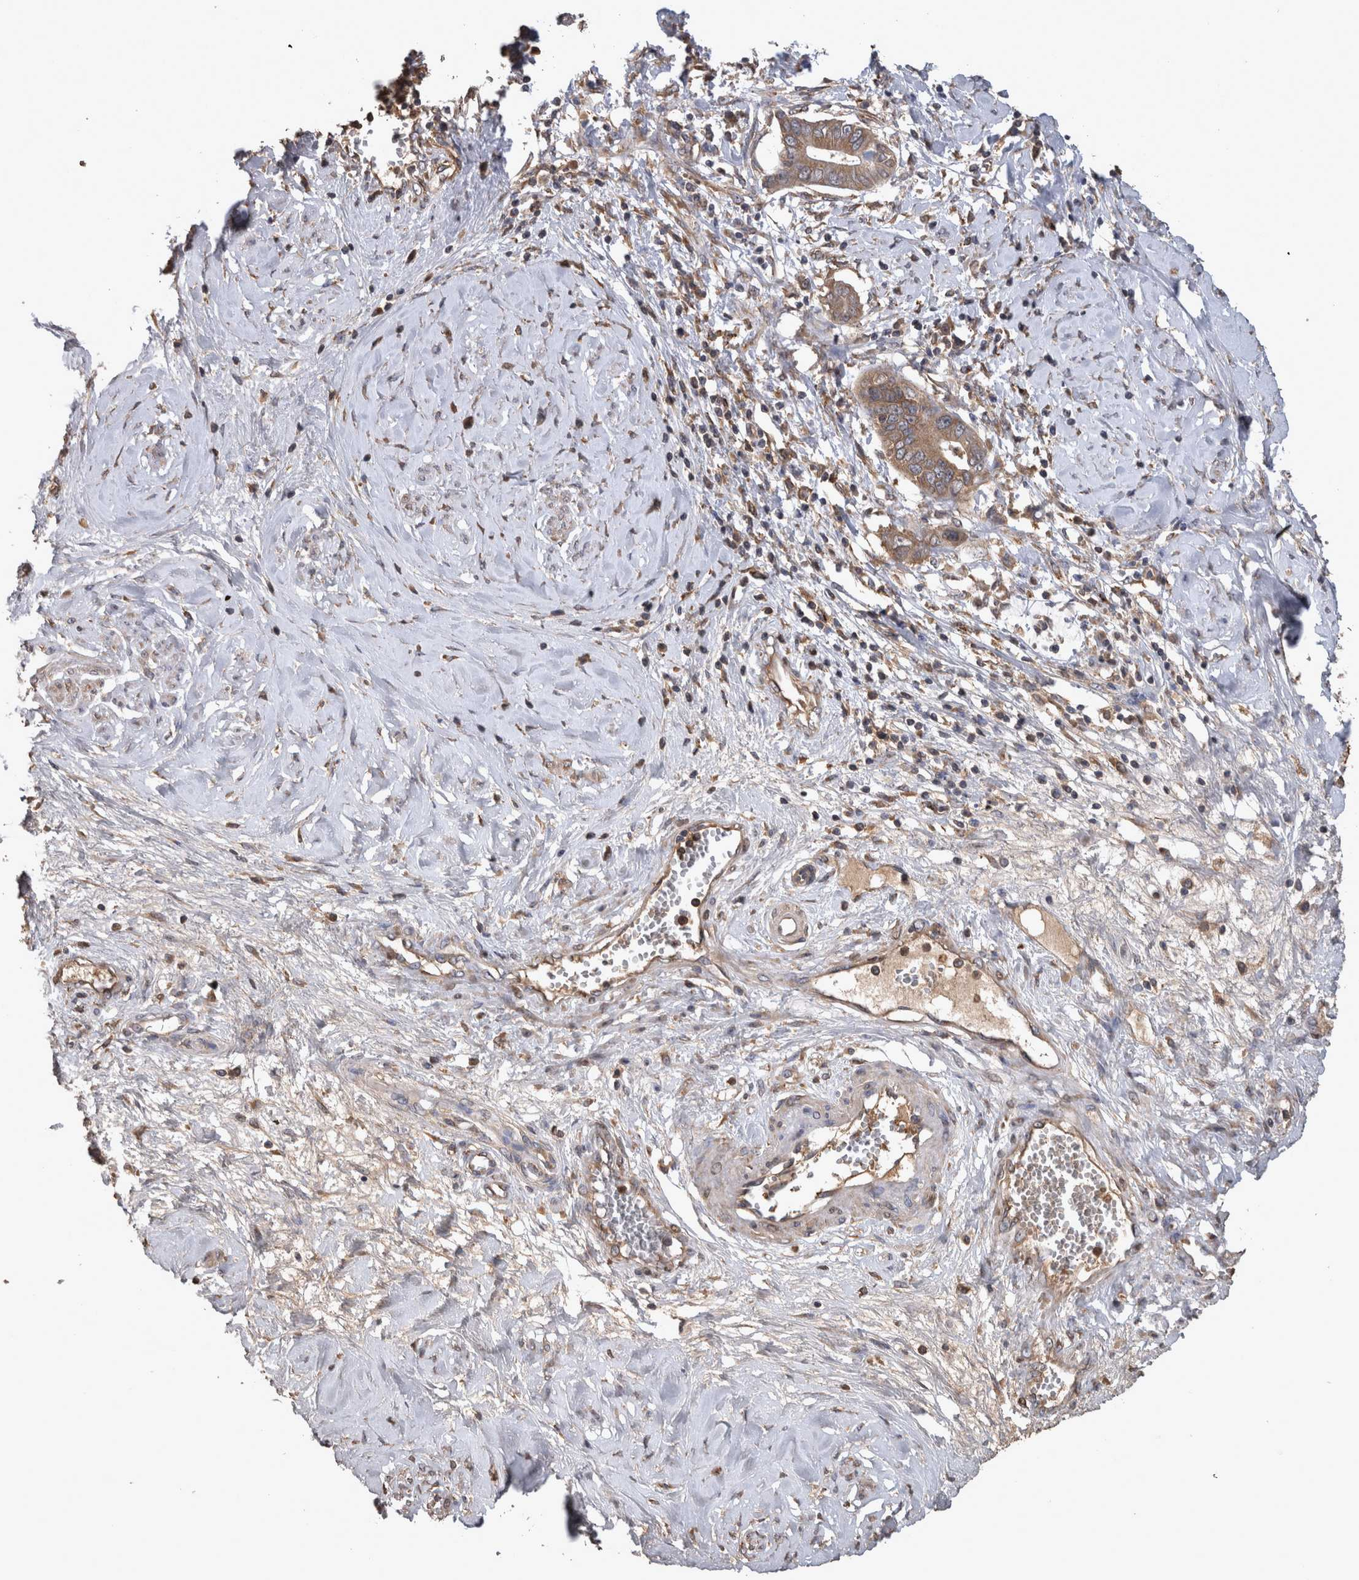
{"staining": {"intensity": "moderate", "quantity": ">75%", "location": "cytoplasmic/membranous"}, "tissue": "cervical cancer", "cell_type": "Tumor cells", "image_type": "cancer", "snomed": [{"axis": "morphology", "description": "Adenocarcinoma, NOS"}, {"axis": "topography", "description": "Cervix"}], "caption": "Immunohistochemical staining of cervical cancer (adenocarcinoma) demonstrates medium levels of moderate cytoplasmic/membranous staining in approximately >75% of tumor cells.", "gene": "TMED7", "patient": {"sex": "female", "age": 44}}